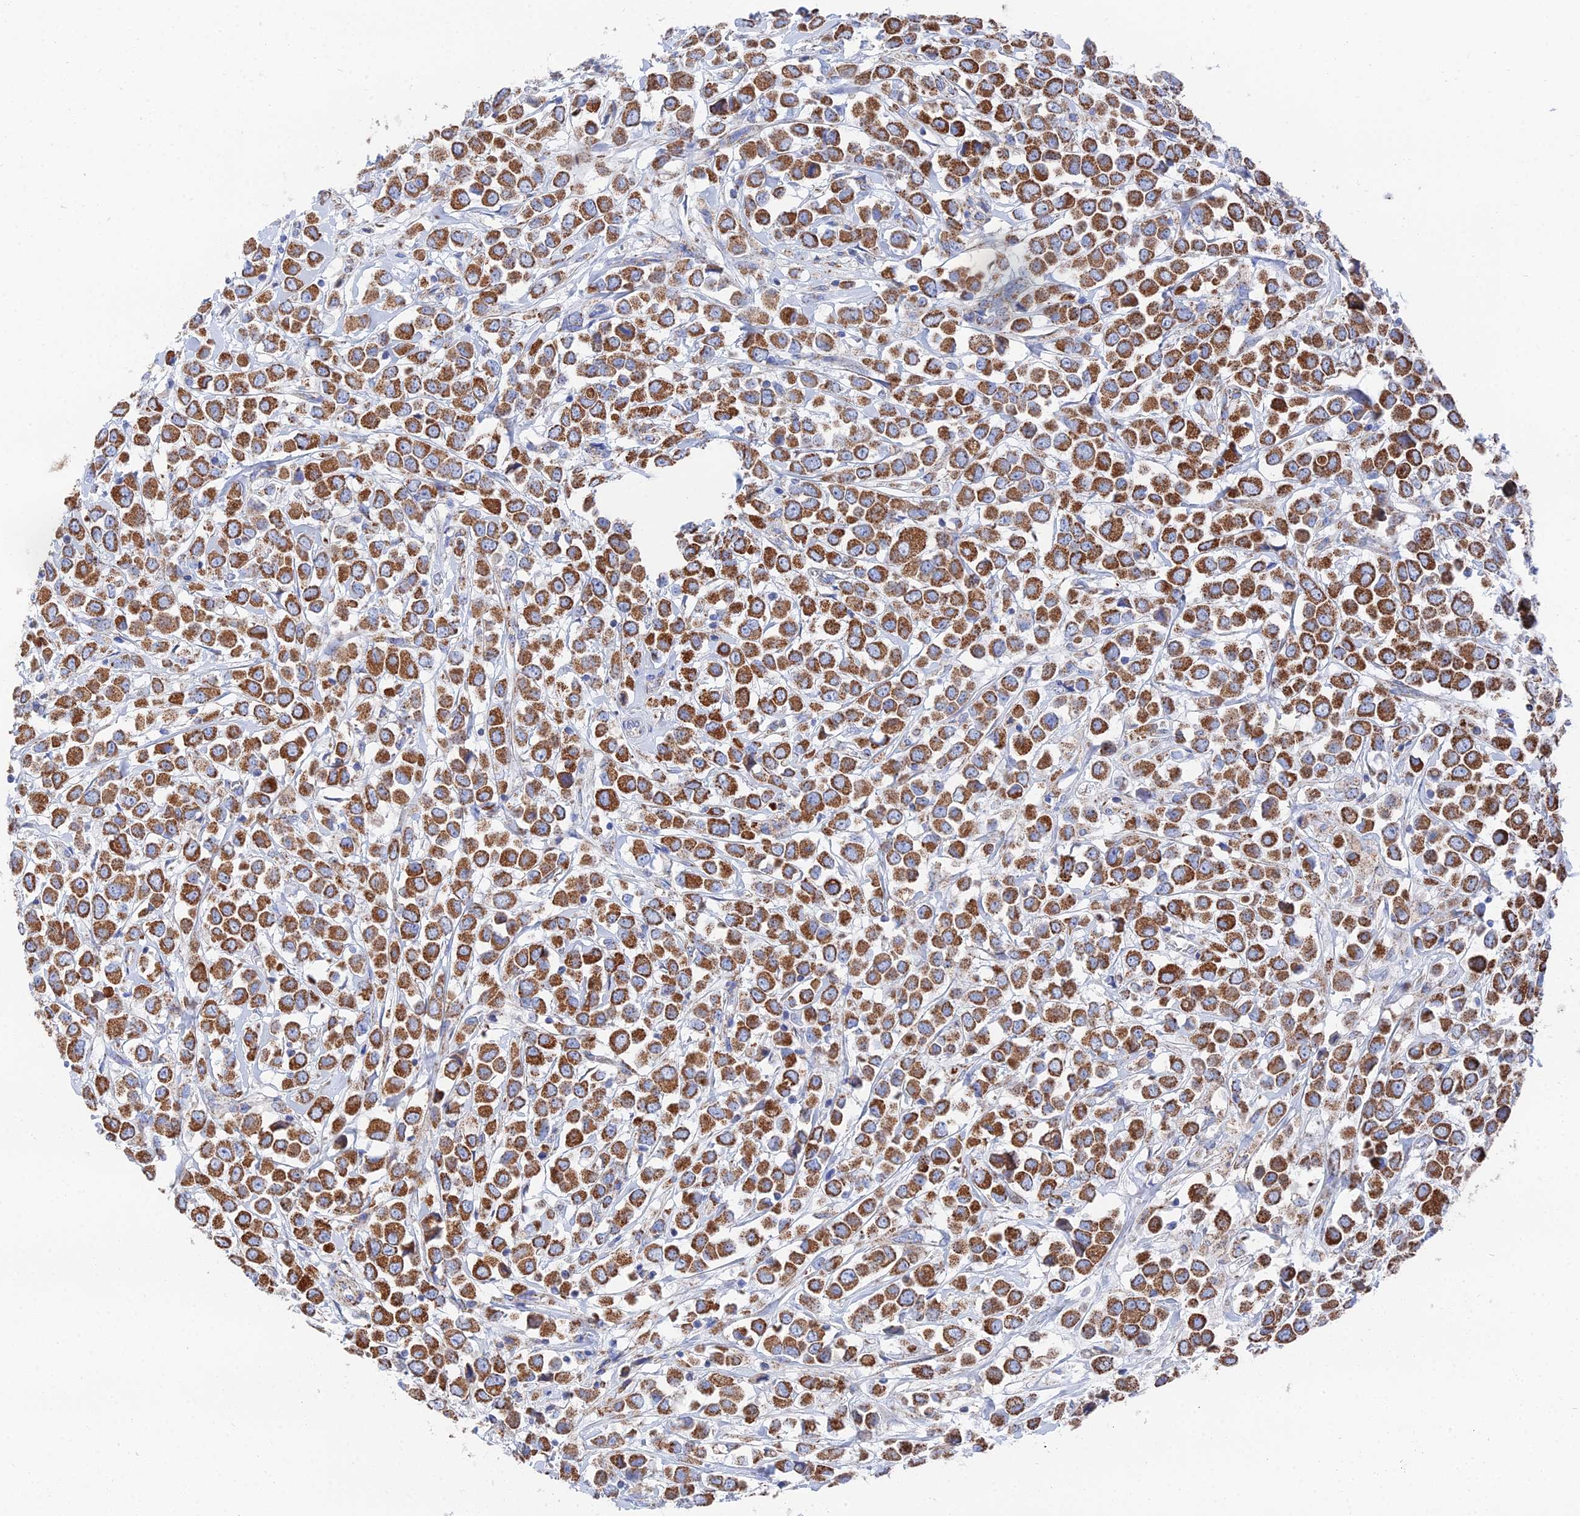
{"staining": {"intensity": "strong", "quantity": ">75%", "location": "cytoplasmic/membranous"}, "tissue": "breast cancer", "cell_type": "Tumor cells", "image_type": "cancer", "snomed": [{"axis": "morphology", "description": "Duct carcinoma"}, {"axis": "topography", "description": "Breast"}], "caption": "Protein staining exhibits strong cytoplasmic/membranous positivity in approximately >75% of tumor cells in breast invasive ductal carcinoma. (Stains: DAB in brown, nuclei in blue, Microscopy: brightfield microscopy at high magnification).", "gene": "IFT80", "patient": {"sex": "female", "age": 61}}